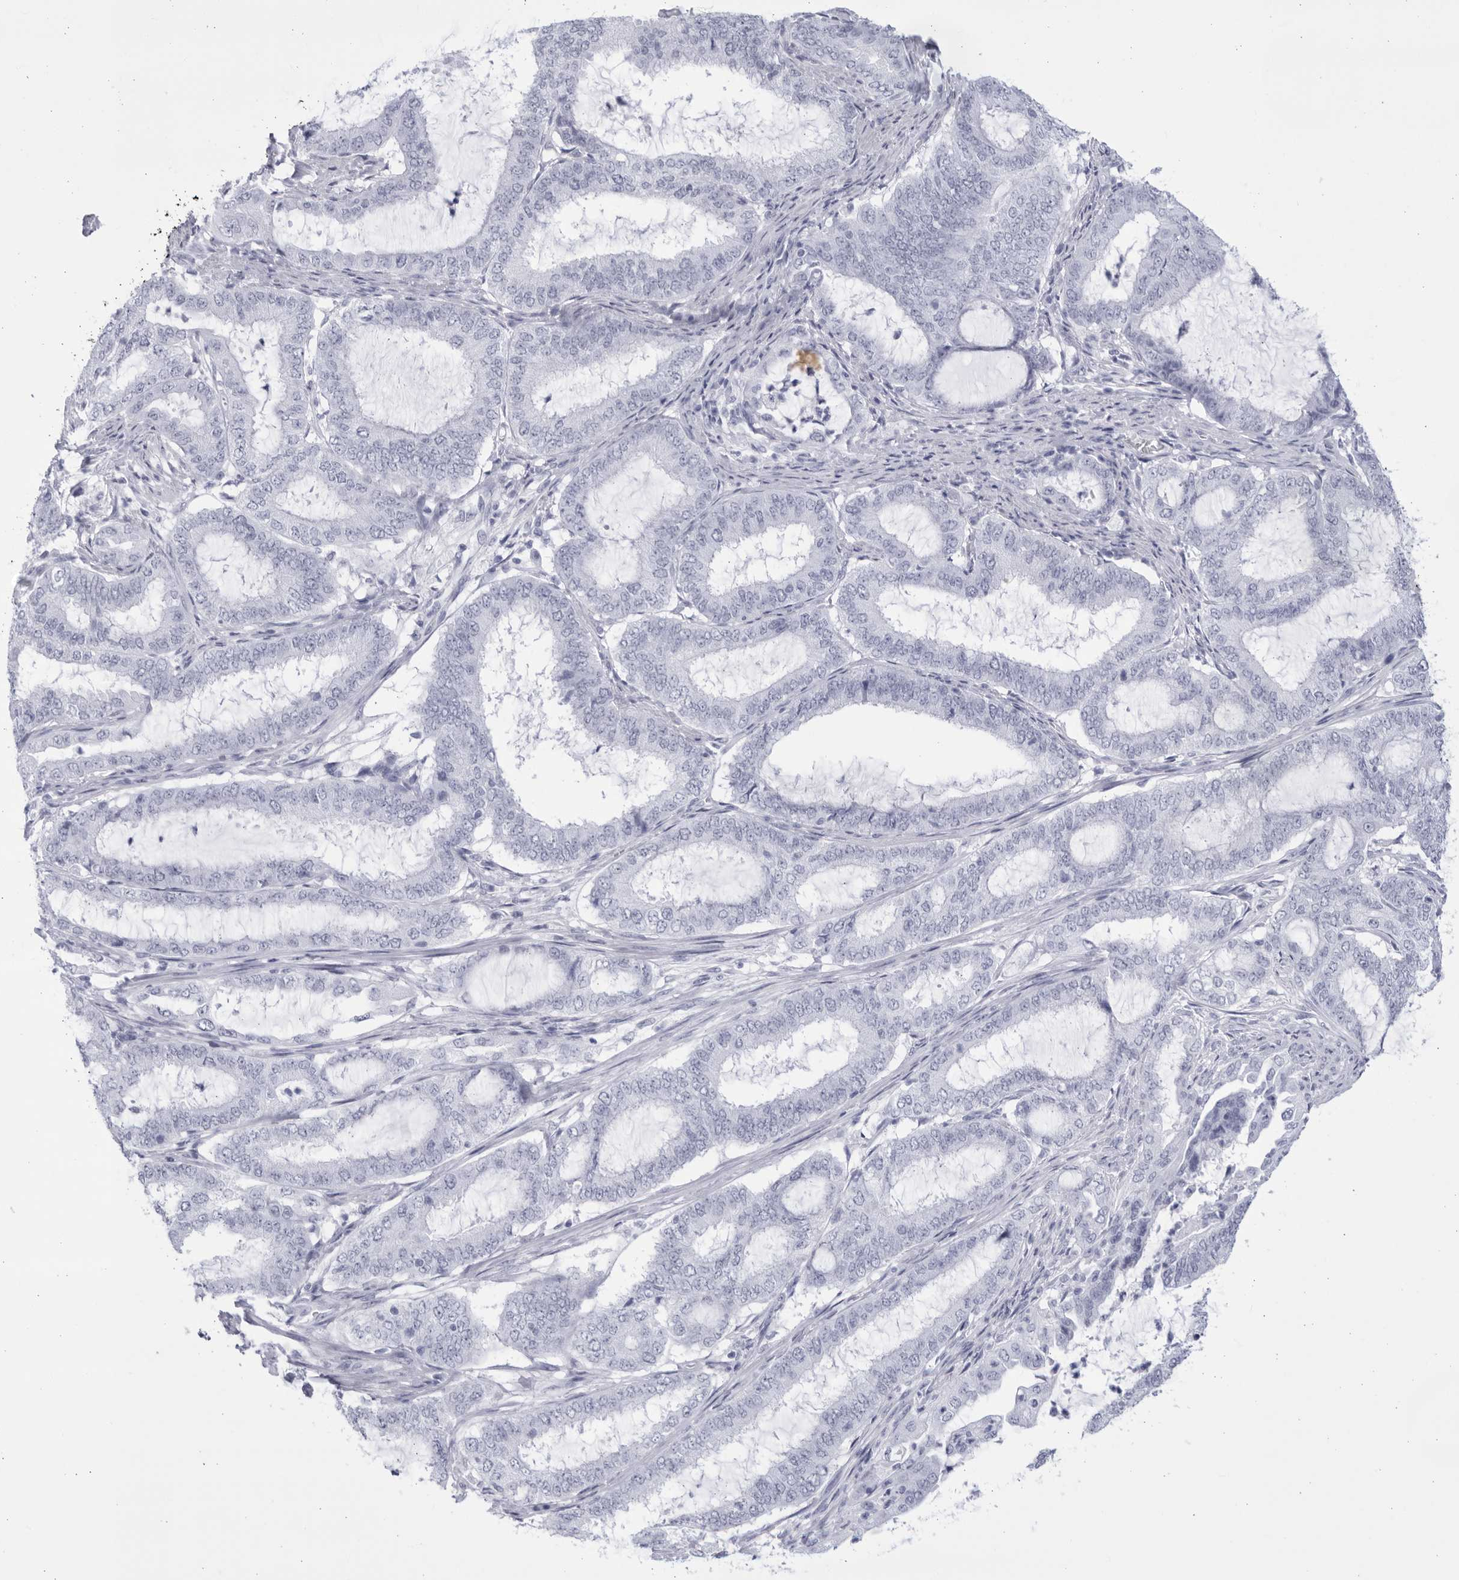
{"staining": {"intensity": "negative", "quantity": "none", "location": "none"}, "tissue": "endometrial cancer", "cell_type": "Tumor cells", "image_type": "cancer", "snomed": [{"axis": "morphology", "description": "Adenocarcinoma, NOS"}, {"axis": "topography", "description": "Endometrium"}], "caption": "Tumor cells are negative for brown protein staining in adenocarcinoma (endometrial). (Brightfield microscopy of DAB immunohistochemistry (IHC) at high magnification).", "gene": "CCDC181", "patient": {"sex": "female", "age": 51}}